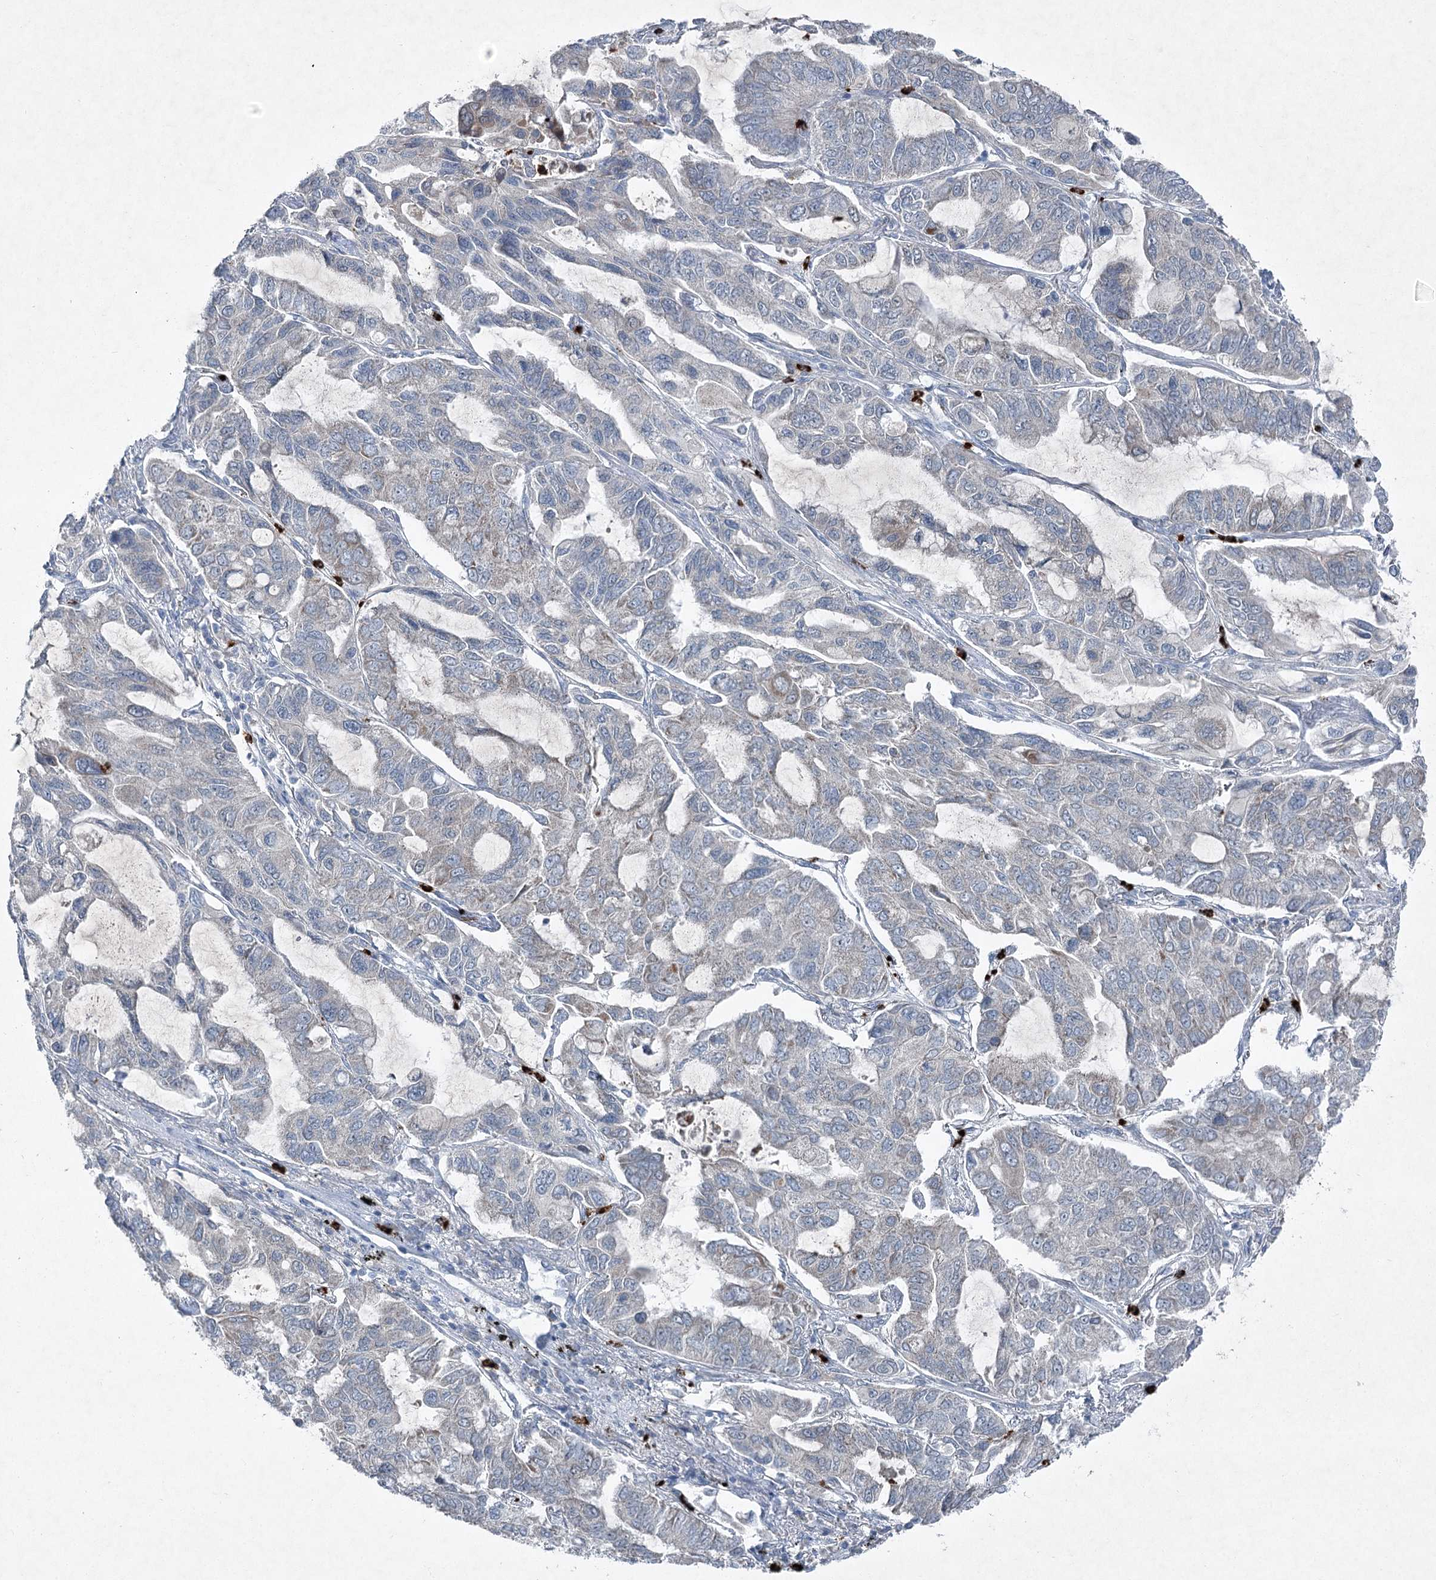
{"staining": {"intensity": "negative", "quantity": "none", "location": "none"}, "tissue": "lung cancer", "cell_type": "Tumor cells", "image_type": "cancer", "snomed": [{"axis": "morphology", "description": "Adenocarcinoma, NOS"}, {"axis": "topography", "description": "Lung"}], "caption": "This micrograph is of adenocarcinoma (lung) stained with immunohistochemistry (IHC) to label a protein in brown with the nuclei are counter-stained blue. There is no staining in tumor cells.", "gene": "PLA2G12A", "patient": {"sex": "male", "age": 64}}